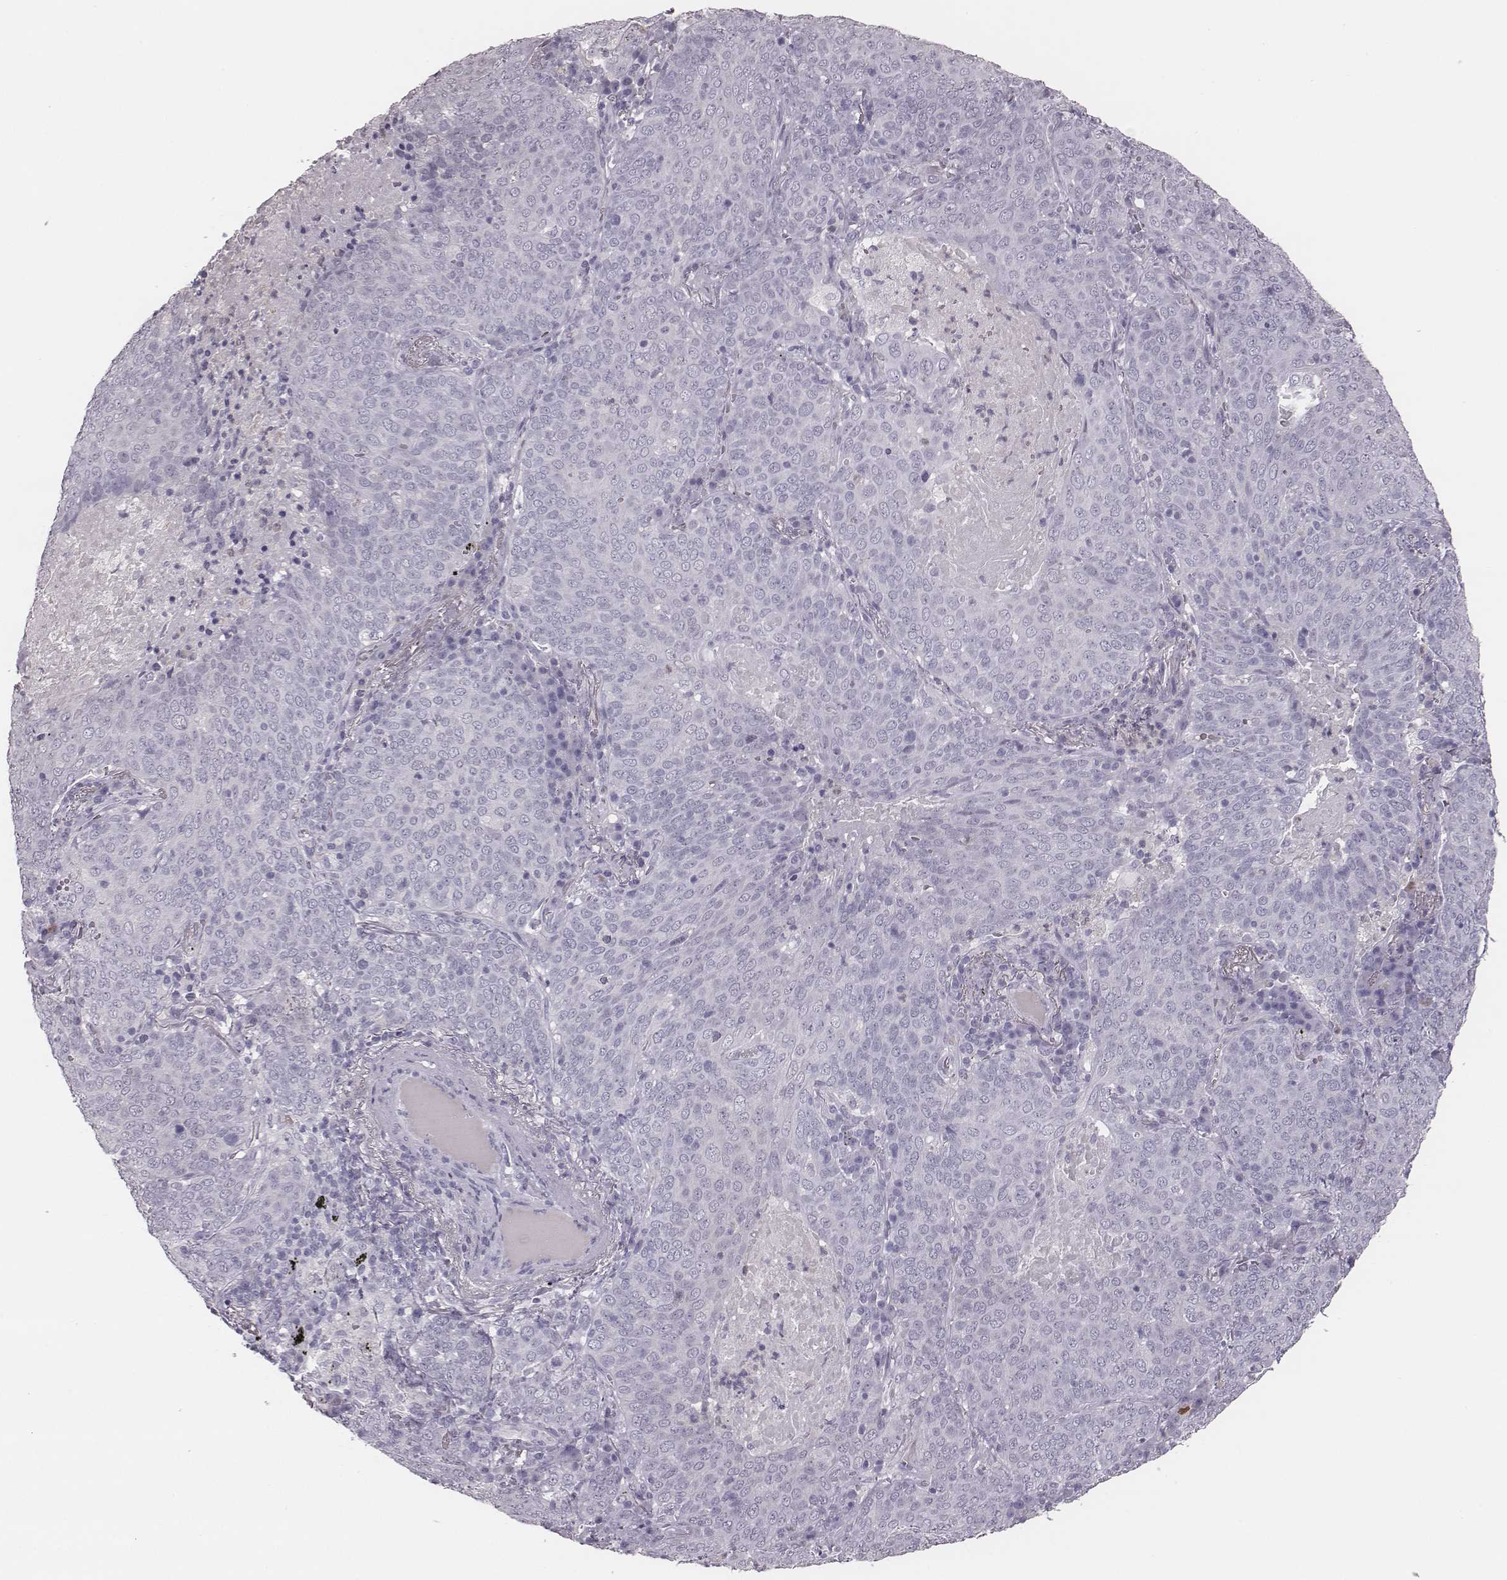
{"staining": {"intensity": "negative", "quantity": "none", "location": "none"}, "tissue": "lung cancer", "cell_type": "Tumor cells", "image_type": "cancer", "snomed": [{"axis": "morphology", "description": "Squamous cell carcinoma, NOS"}, {"axis": "topography", "description": "Lung"}], "caption": "Immunohistochemistry (IHC) photomicrograph of neoplastic tissue: lung squamous cell carcinoma stained with DAB exhibits no significant protein expression in tumor cells.", "gene": "CSH1", "patient": {"sex": "male", "age": 82}}